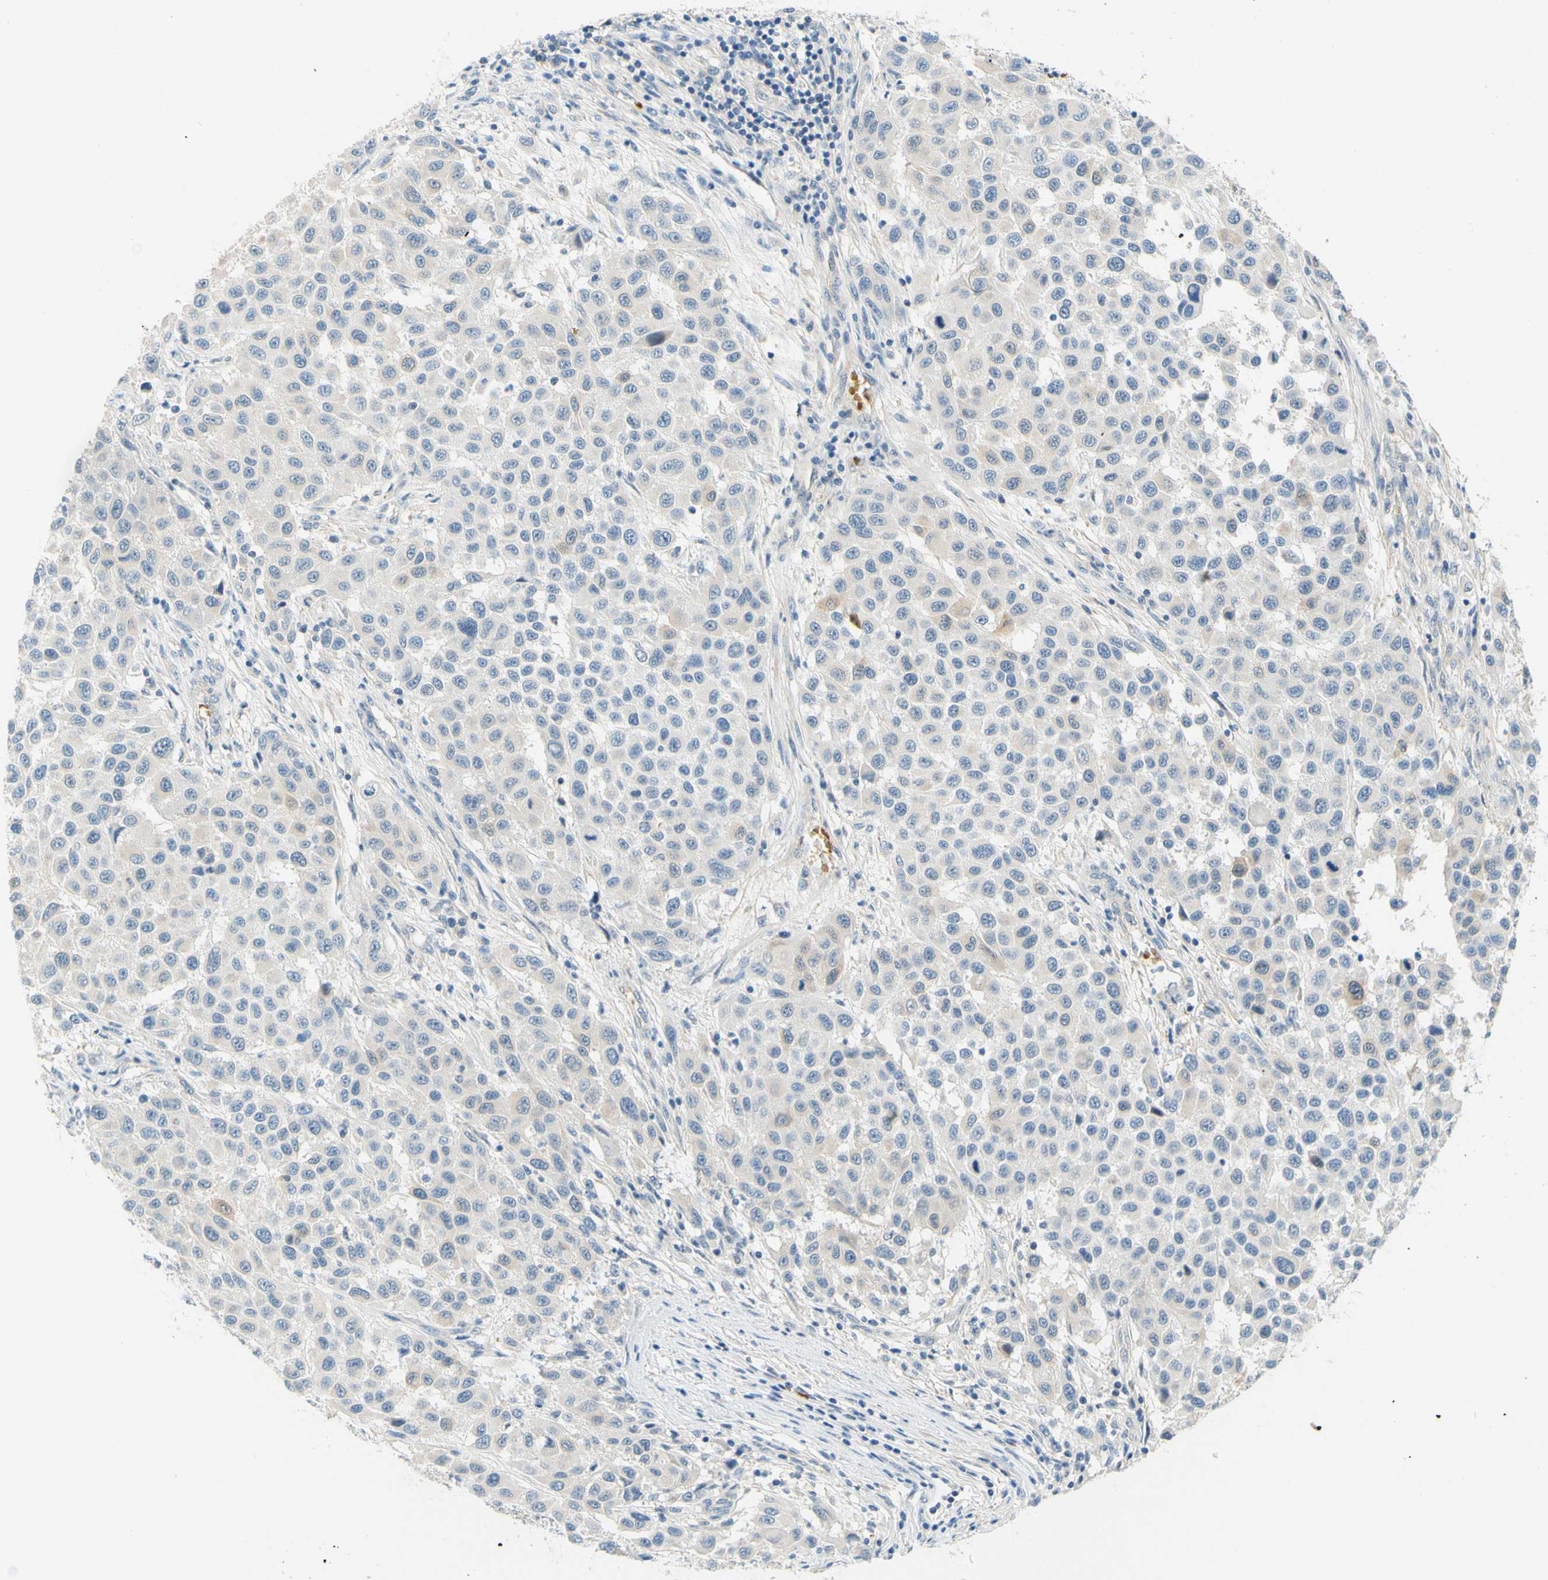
{"staining": {"intensity": "weak", "quantity": "<25%", "location": "cytoplasmic/membranous"}, "tissue": "melanoma", "cell_type": "Tumor cells", "image_type": "cancer", "snomed": [{"axis": "morphology", "description": "Malignant melanoma, Metastatic site"}, {"axis": "topography", "description": "Lymph node"}], "caption": "An immunohistochemistry histopathology image of malignant melanoma (metastatic site) is shown. There is no staining in tumor cells of malignant melanoma (metastatic site).", "gene": "ENTREP2", "patient": {"sex": "male", "age": 61}}